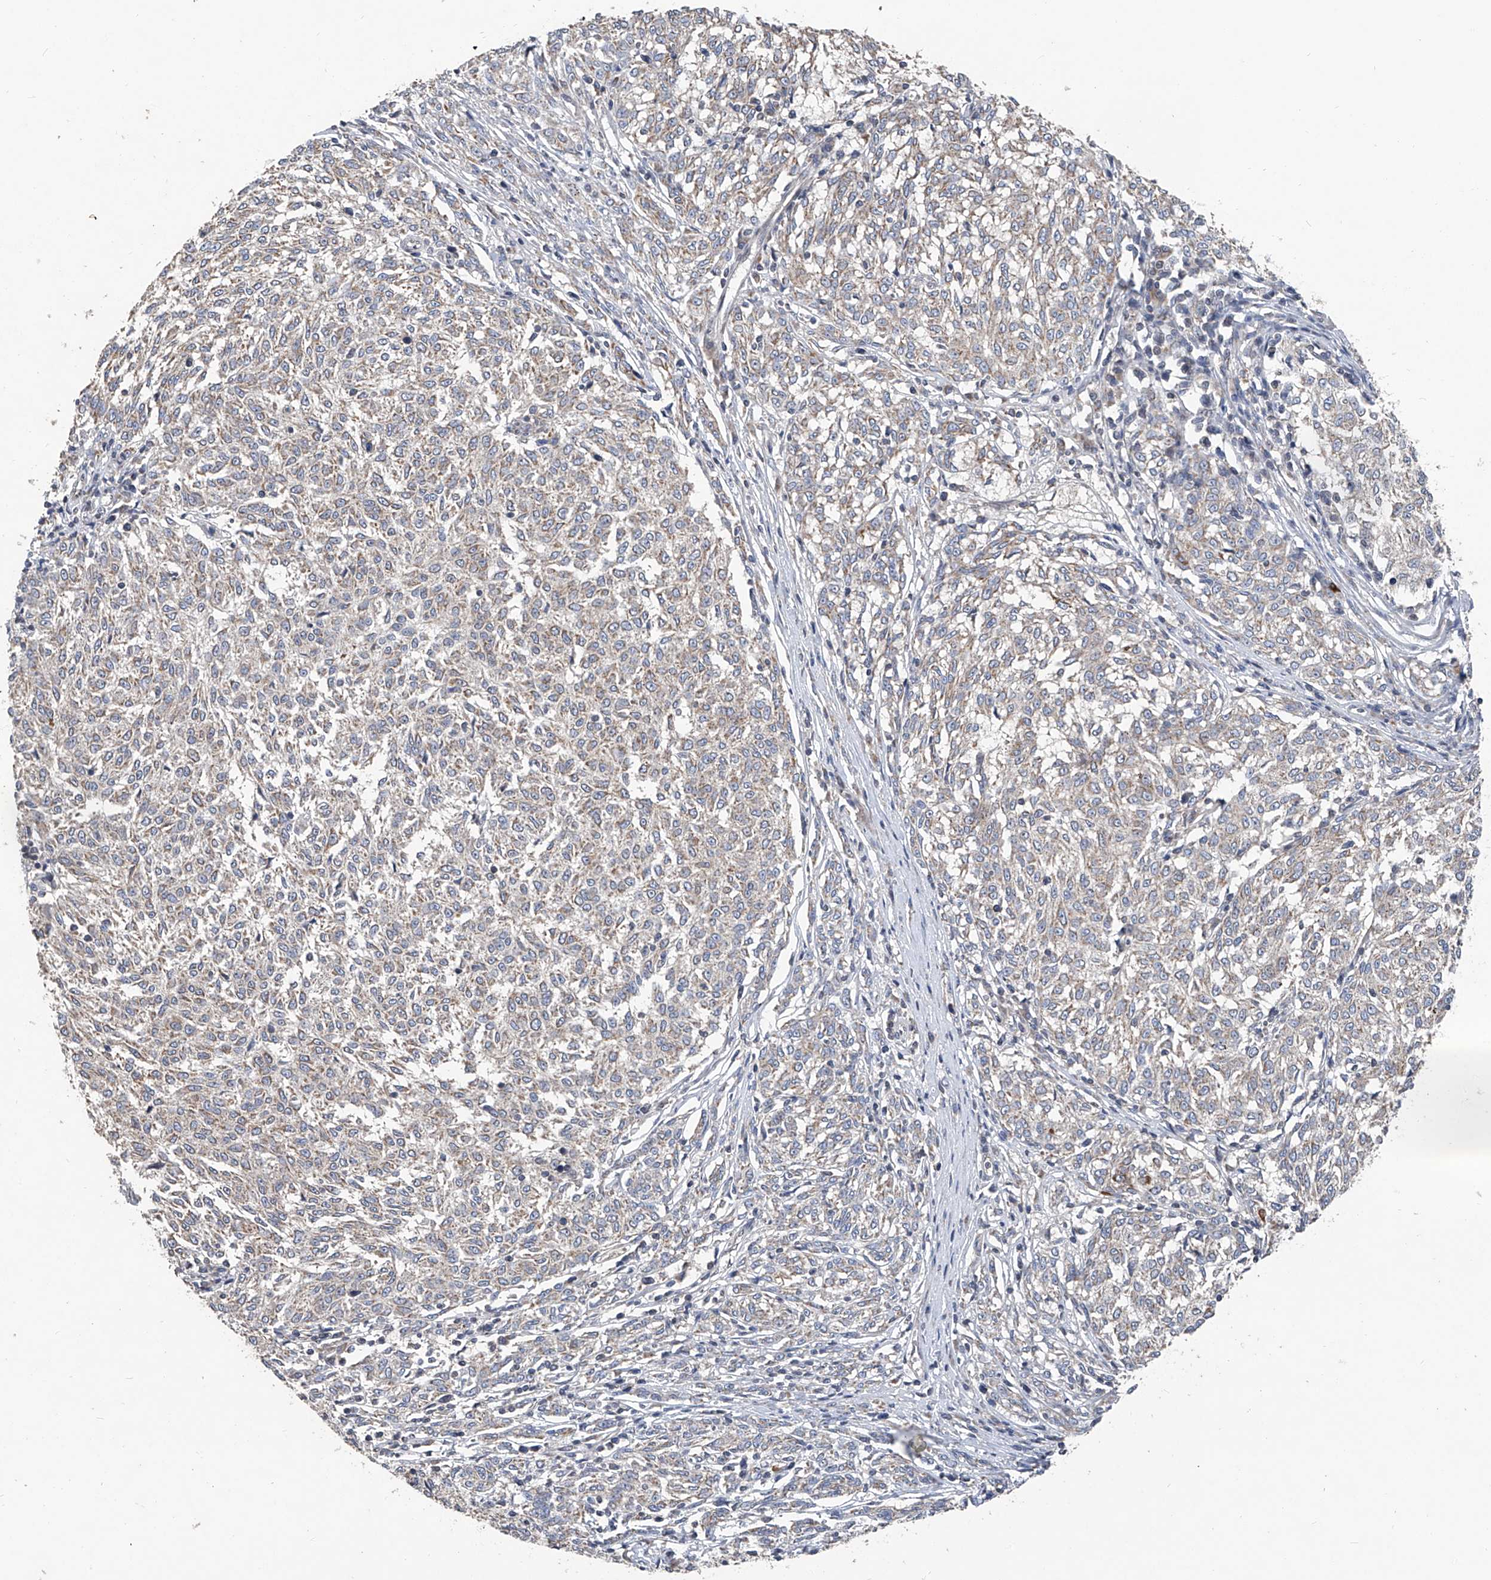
{"staining": {"intensity": "weak", "quantity": "<25%", "location": "cytoplasmic/membranous"}, "tissue": "melanoma", "cell_type": "Tumor cells", "image_type": "cancer", "snomed": [{"axis": "morphology", "description": "Malignant melanoma, NOS"}, {"axis": "topography", "description": "Skin"}], "caption": "Immunohistochemistry (IHC) photomicrograph of neoplastic tissue: melanoma stained with DAB (3,3'-diaminobenzidine) shows no significant protein staining in tumor cells.", "gene": "BCKDHB", "patient": {"sex": "female", "age": 72}}